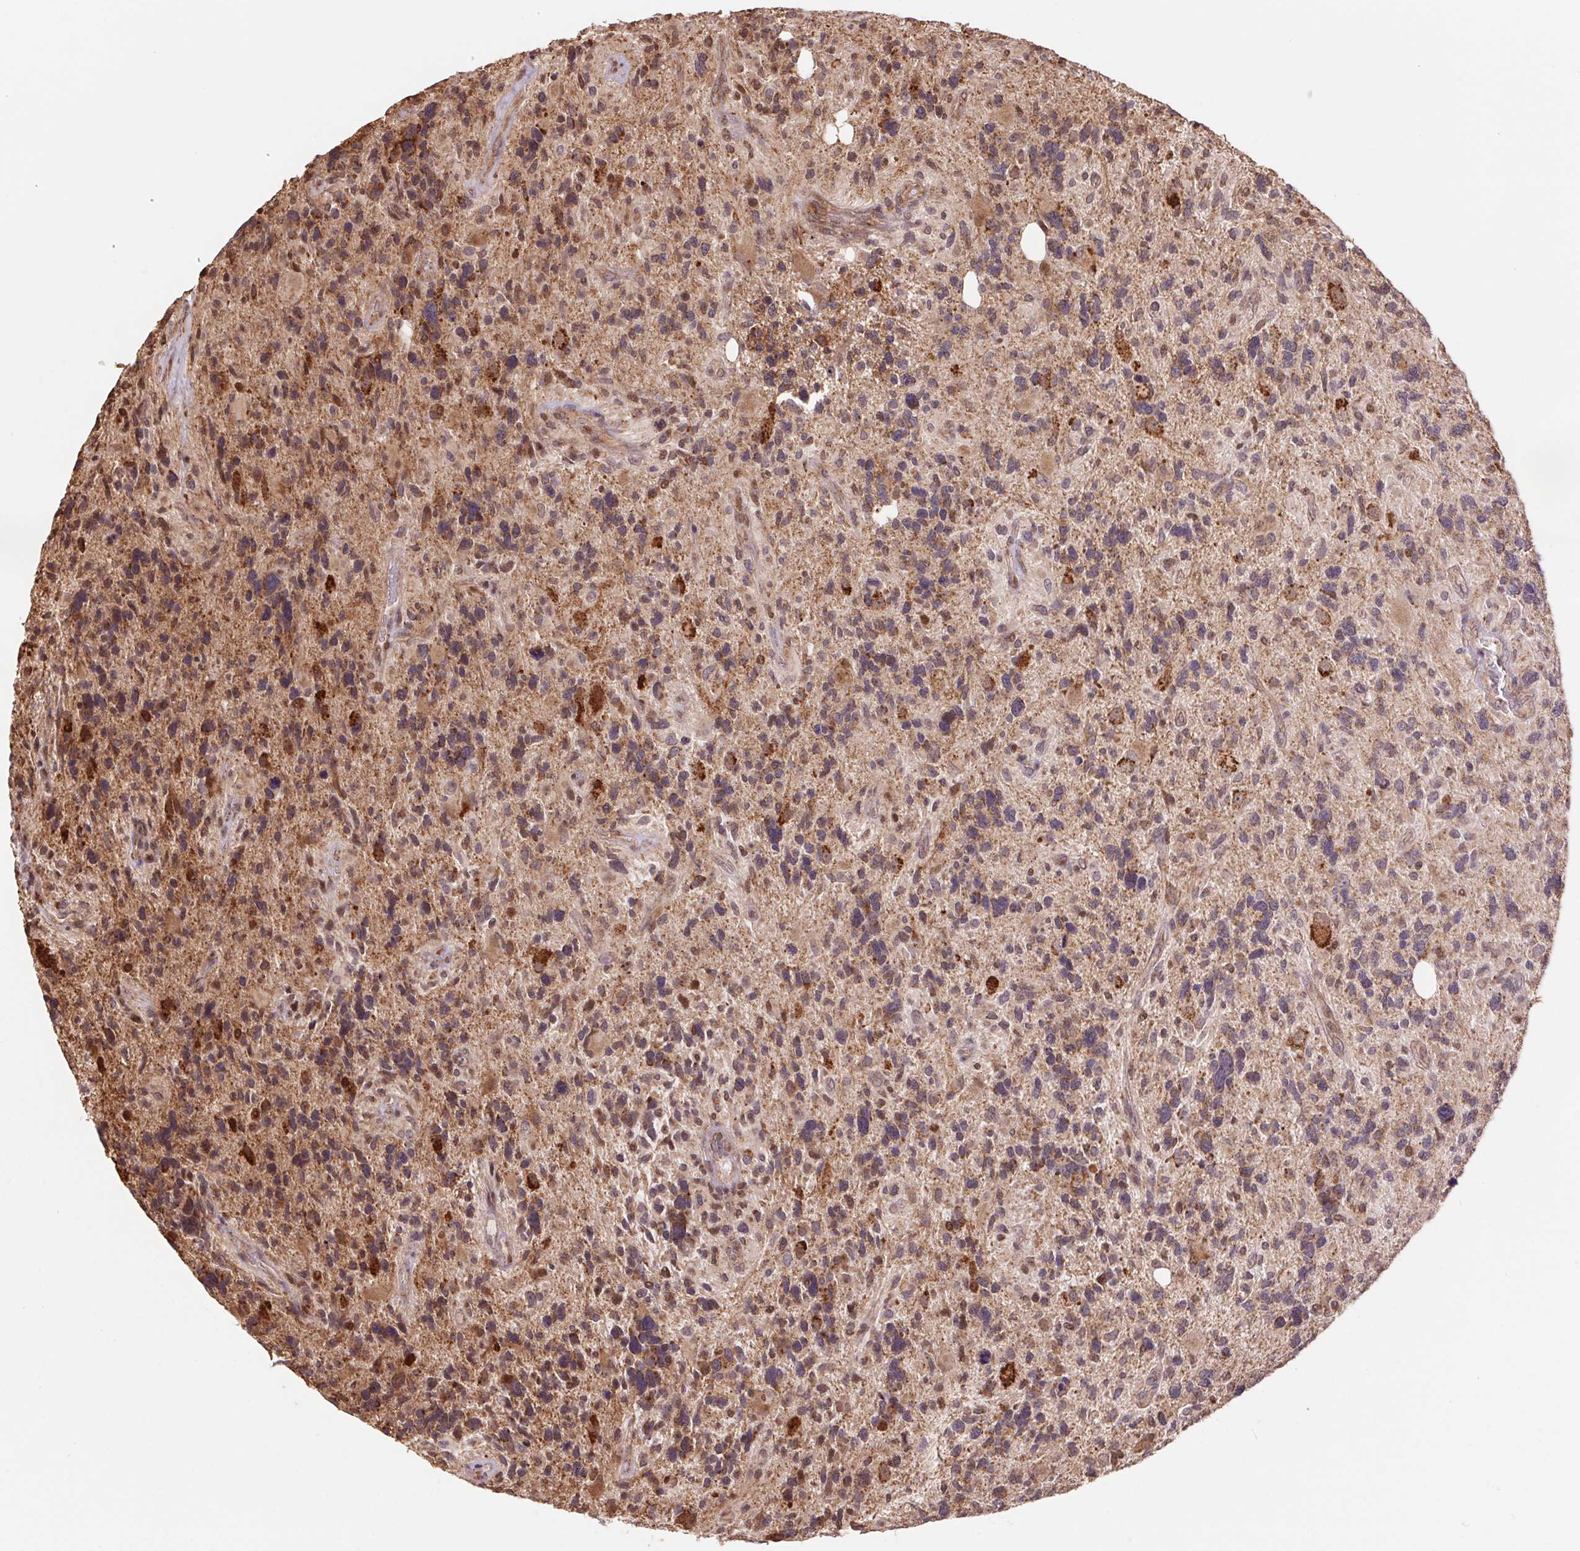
{"staining": {"intensity": "moderate", "quantity": "25%-75%", "location": "cytoplasmic/membranous,nuclear"}, "tissue": "glioma", "cell_type": "Tumor cells", "image_type": "cancer", "snomed": [{"axis": "morphology", "description": "Glioma, malignant, High grade"}, {"axis": "topography", "description": "Brain"}], "caption": "The immunohistochemical stain shows moderate cytoplasmic/membranous and nuclear positivity in tumor cells of glioma tissue.", "gene": "PDHA1", "patient": {"sex": "male", "age": 49}}